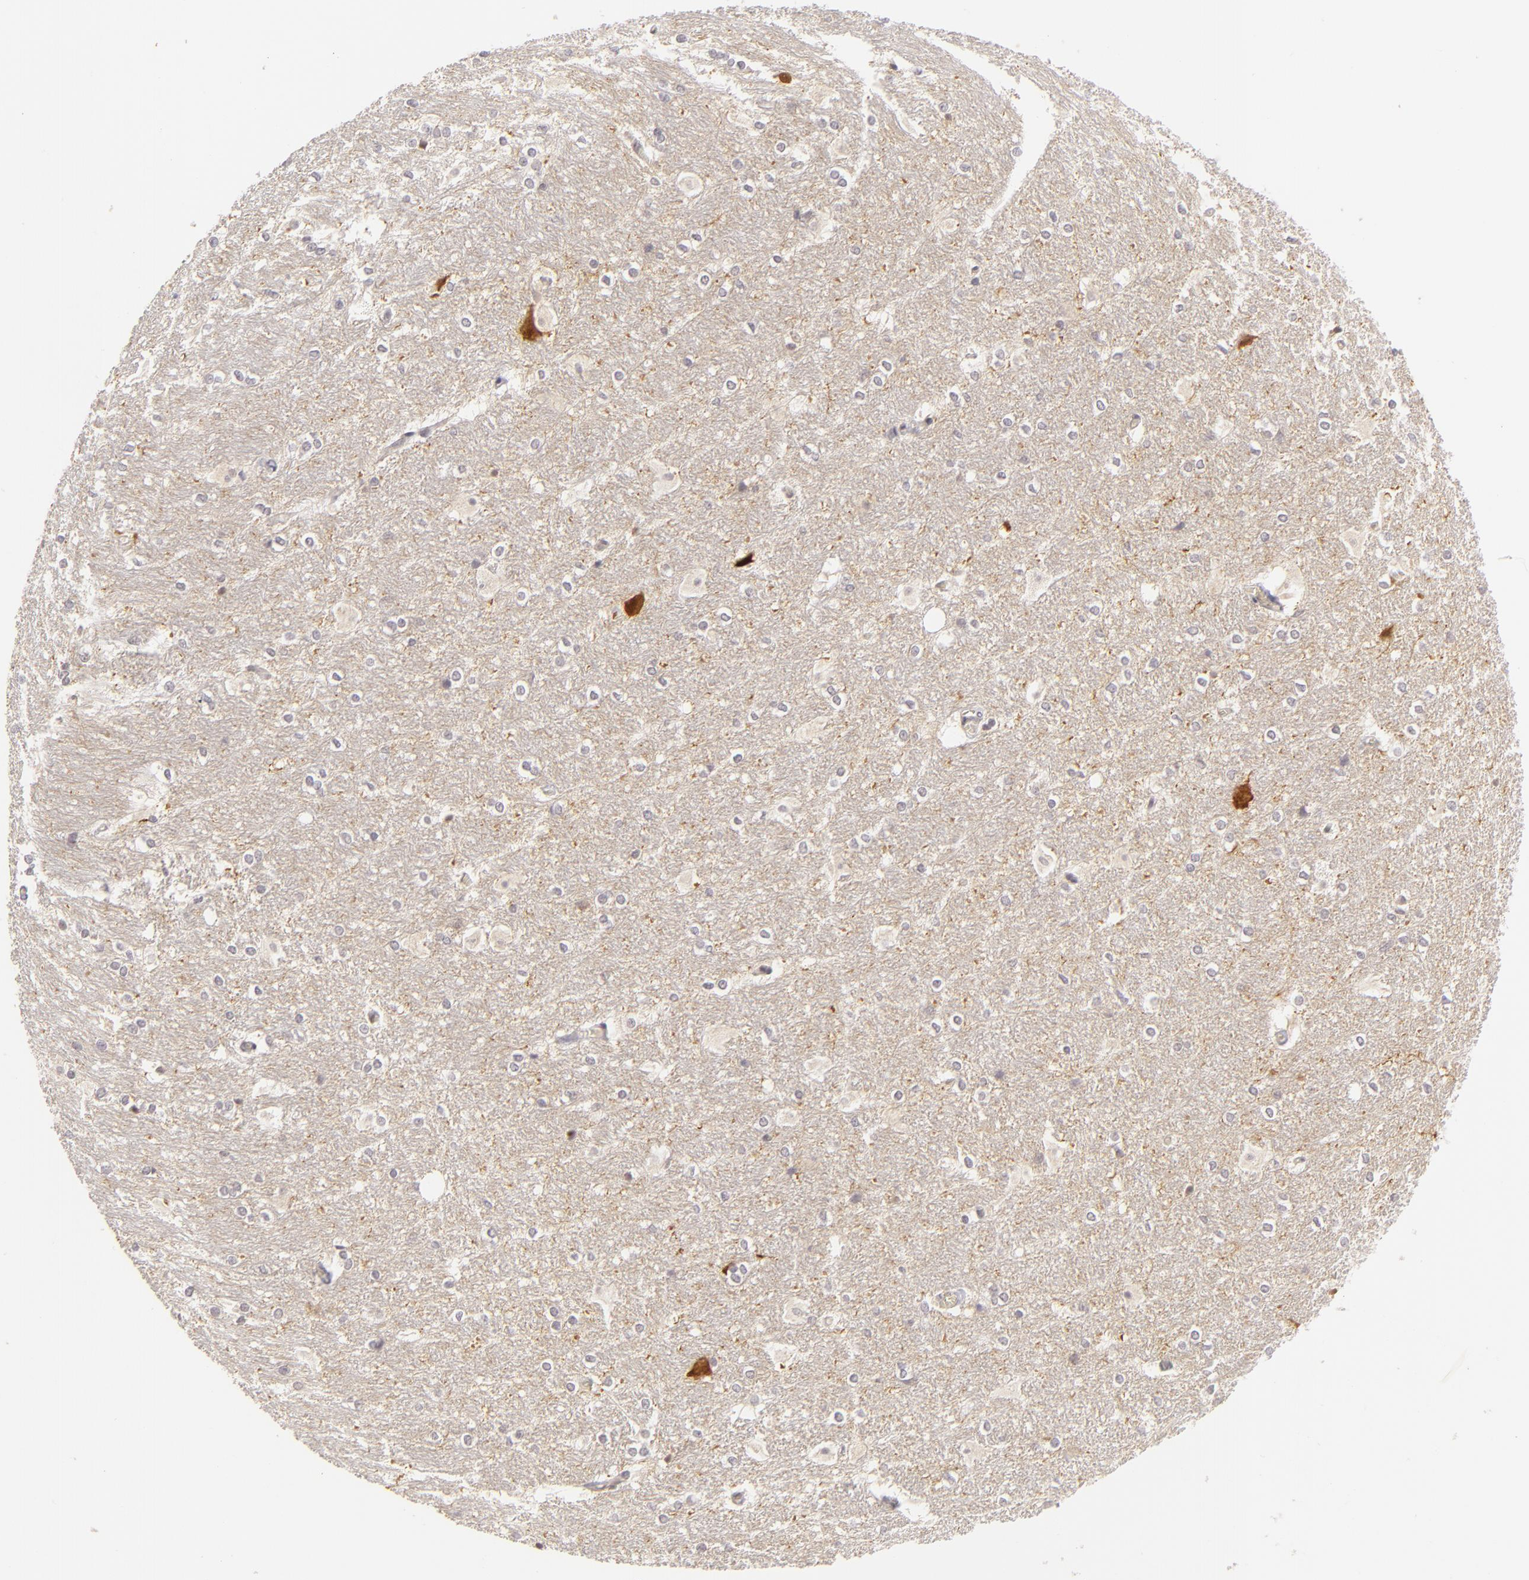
{"staining": {"intensity": "negative", "quantity": "none", "location": "none"}, "tissue": "hippocampus", "cell_type": "Glial cells", "image_type": "normal", "snomed": [{"axis": "morphology", "description": "Normal tissue, NOS"}, {"axis": "topography", "description": "Hippocampus"}], "caption": "High power microscopy histopathology image of an IHC image of normal hippocampus, revealing no significant positivity in glial cells. Nuclei are stained in blue.", "gene": "DLG3", "patient": {"sex": "female", "age": 19}}